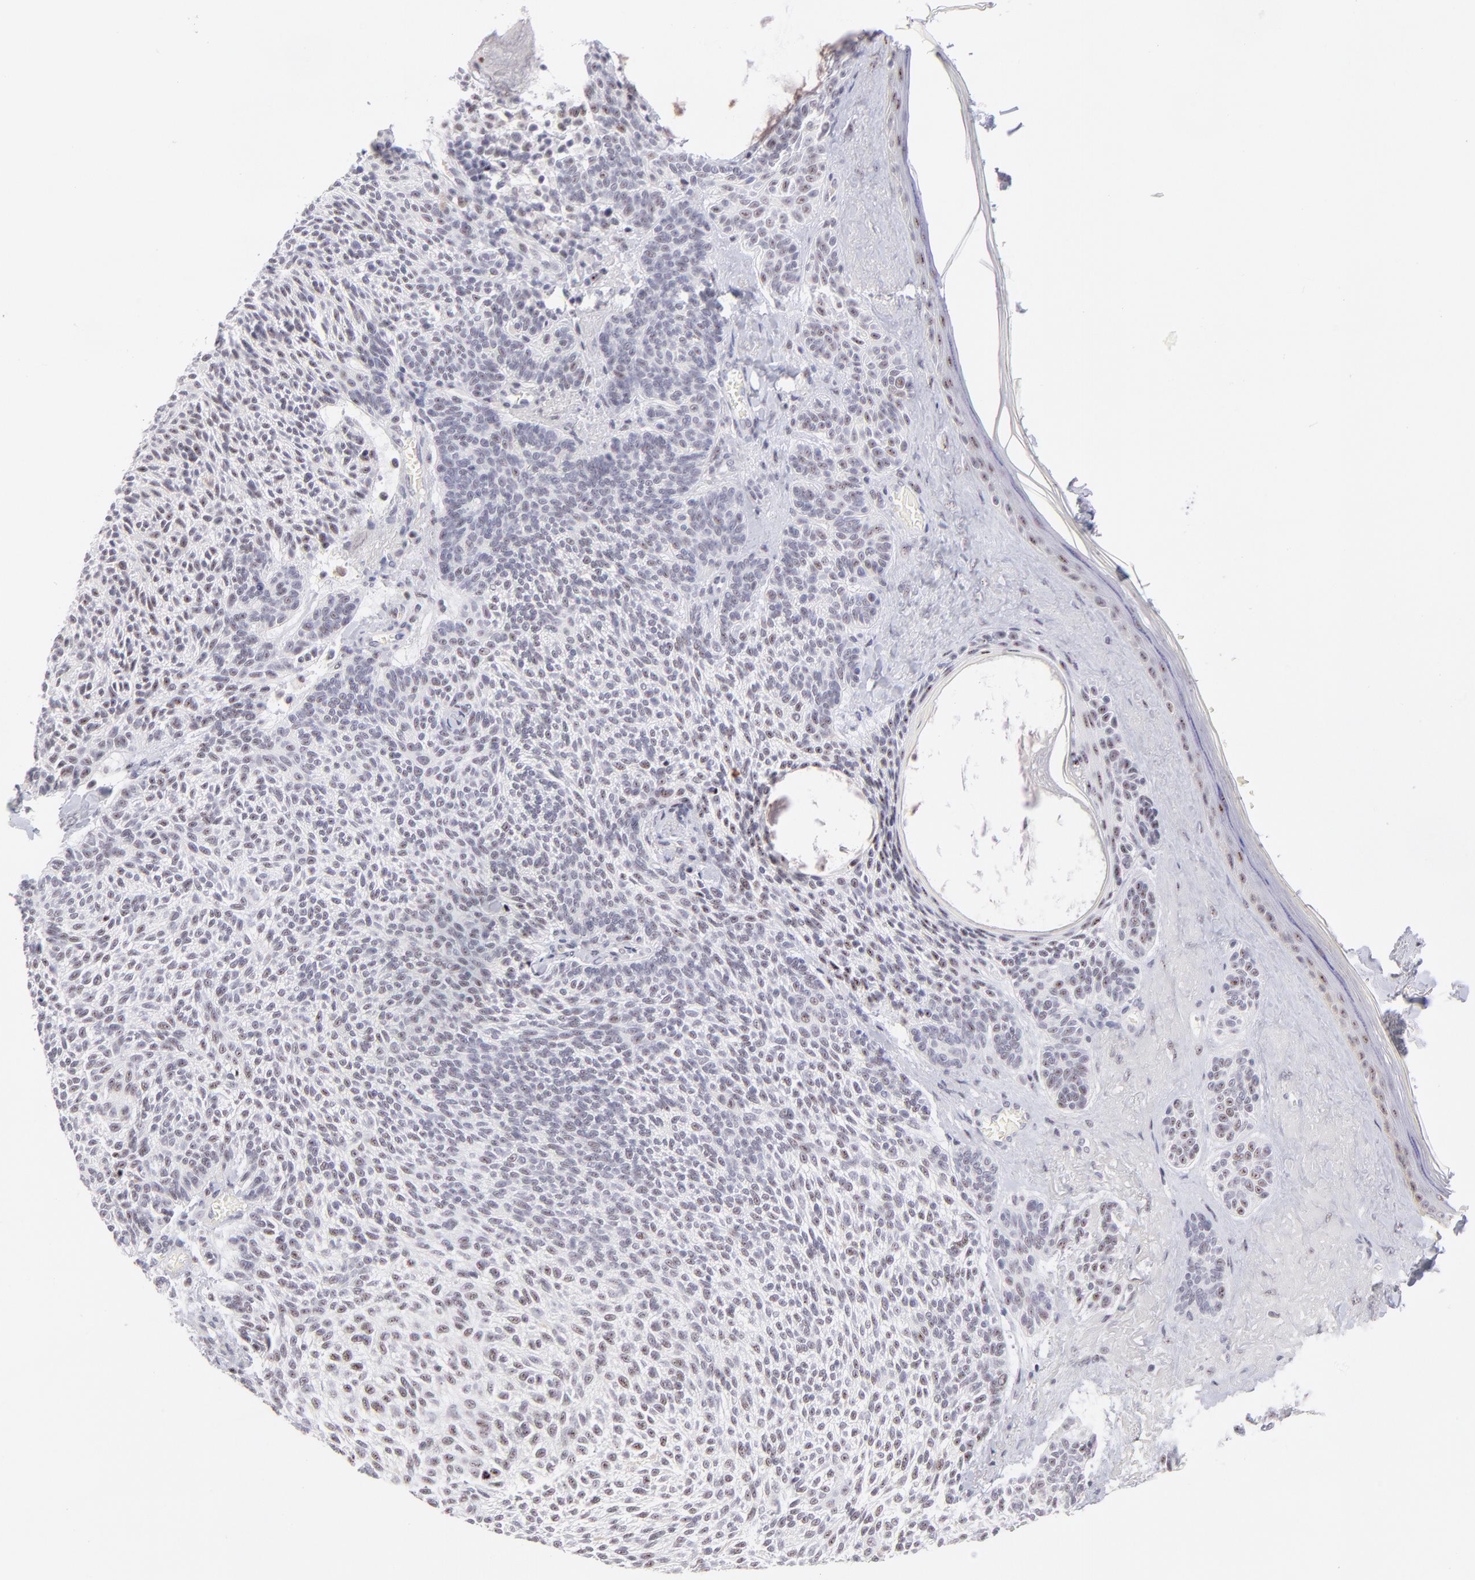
{"staining": {"intensity": "weak", "quantity": "25%-75%", "location": "nuclear"}, "tissue": "skin cancer", "cell_type": "Tumor cells", "image_type": "cancer", "snomed": [{"axis": "morphology", "description": "Normal tissue, NOS"}, {"axis": "morphology", "description": "Basal cell carcinoma"}, {"axis": "topography", "description": "Skin"}], "caption": "The image exhibits immunohistochemical staining of skin cancer (basal cell carcinoma). There is weak nuclear expression is seen in about 25%-75% of tumor cells.", "gene": "CDC25C", "patient": {"sex": "female", "age": 70}}